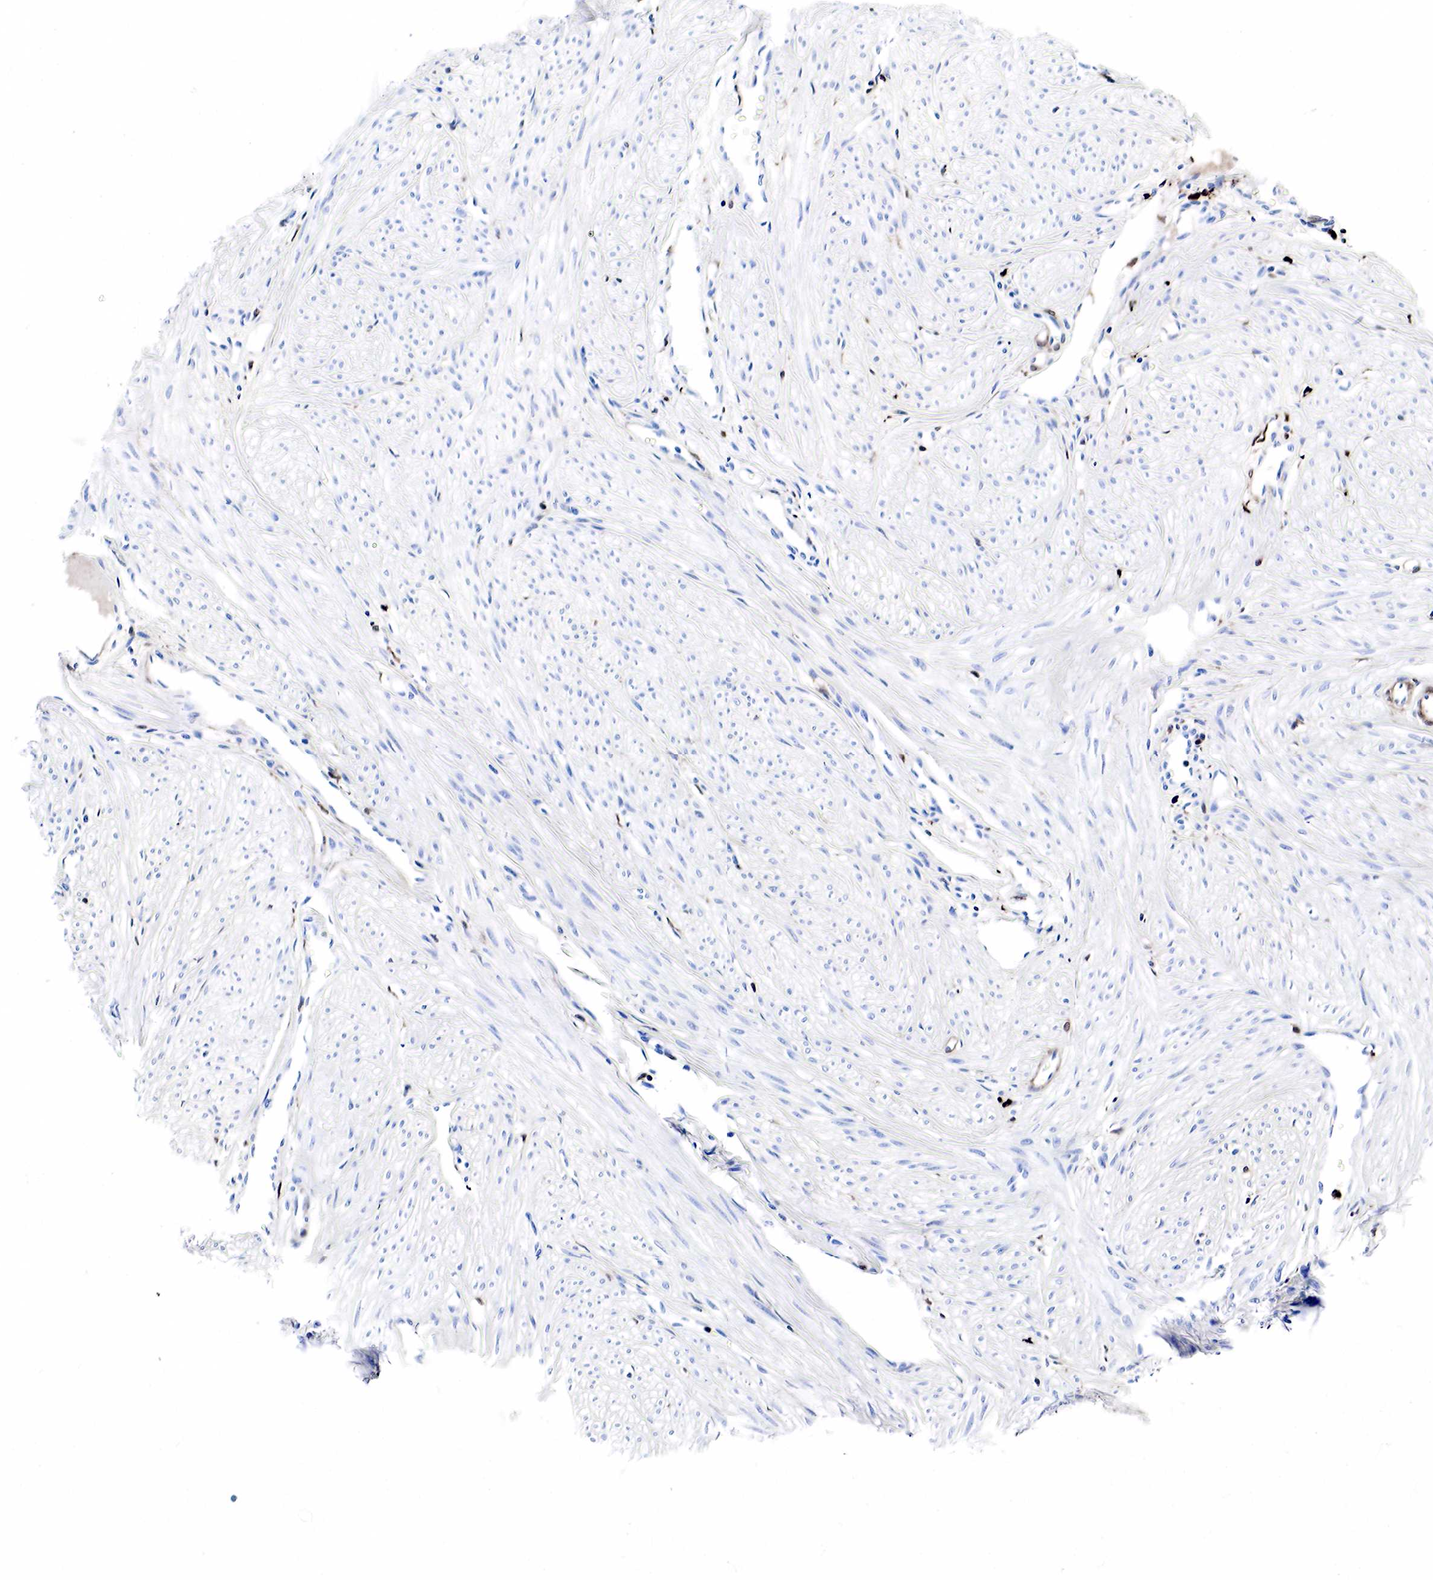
{"staining": {"intensity": "negative", "quantity": "none", "location": "none"}, "tissue": "smooth muscle", "cell_type": "Smooth muscle cells", "image_type": "normal", "snomed": [{"axis": "morphology", "description": "Normal tissue, NOS"}, {"axis": "topography", "description": "Uterus"}], "caption": "There is no significant expression in smooth muscle cells of smooth muscle. (Brightfield microscopy of DAB immunohistochemistry (IHC) at high magnification).", "gene": "LYZ", "patient": {"sex": "female", "age": 45}}